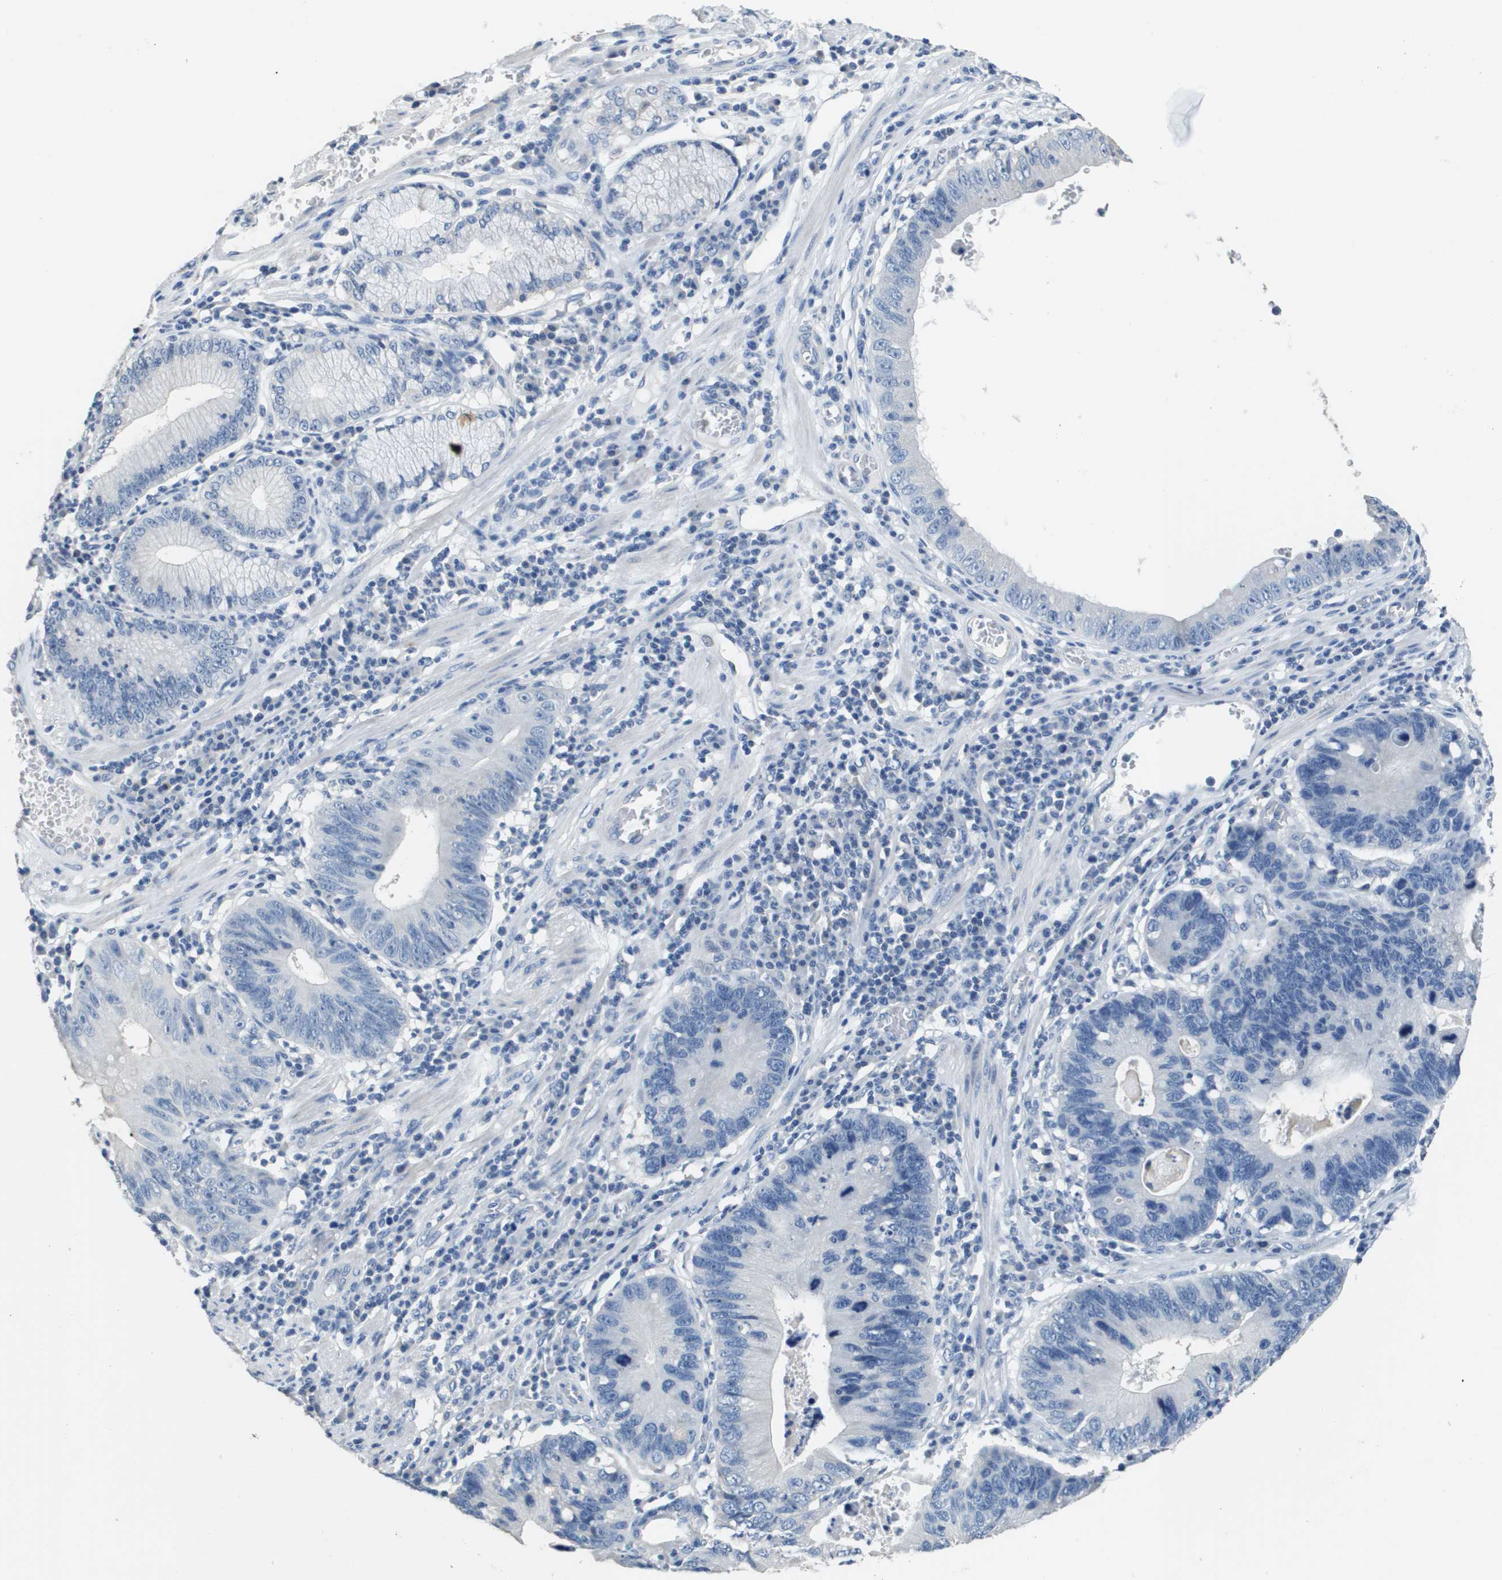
{"staining": {"intensity": "negative", "quantity": "none", "location": "none"}, "tissue": "stomach cancer", "cell_type": "Tumor cells", "image_type": "cancer", "snomed": [{"axis": "morphology", "description": "Adenocarcinoma, NOS"}, {"axis": "topography", "description": "Stomach"}], "caption": "This is an IHC photomicrograph of stomach cancer. There is no expression in tumor cells.", "gene": "MT3", "patient": {"sex": "male", "age": 59}}